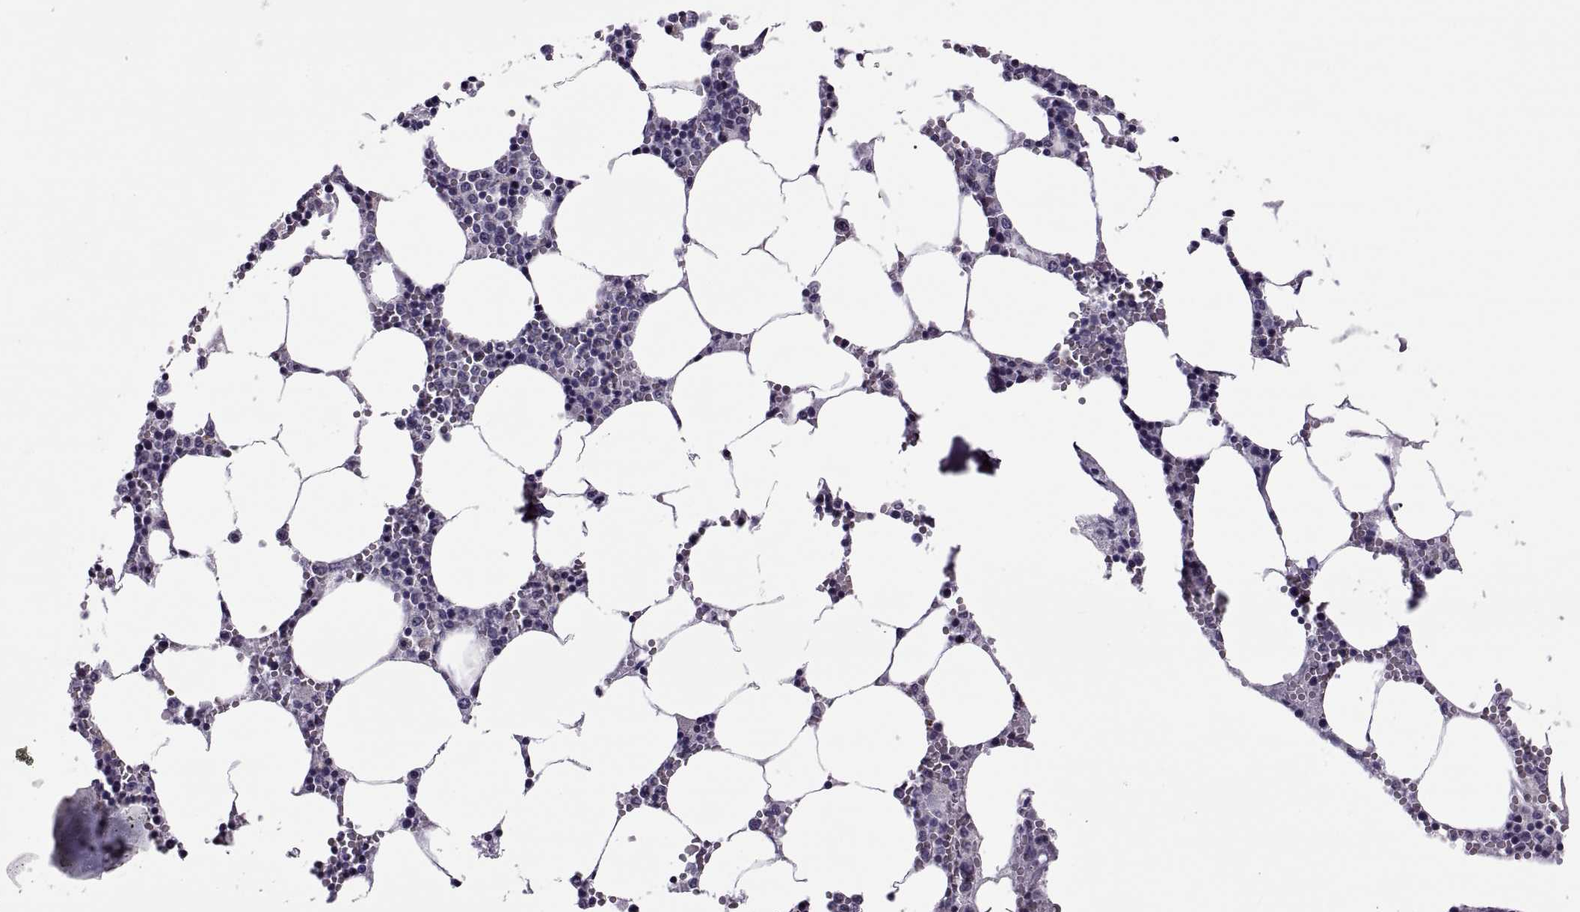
{"staining": {"intensity": "negative", "quantity": "none", "location": "none"}, "tissue": "bone marrow", "cell_type": "Hematopoietic cells", "image_type": "normal", "snomed": [{"axis": "morphology", "description": "Normal tissue, NOS"}, {"axis": "topography", "description": "Bone marrow"}], "caption": "This is a image of immunohistochemistry (IHC) staining of unremarkable bone marrow, which shows no staining in hematopoietic cells.", "gene": "MAGEB1", "patient": {"sex": "female", "age": 64}}